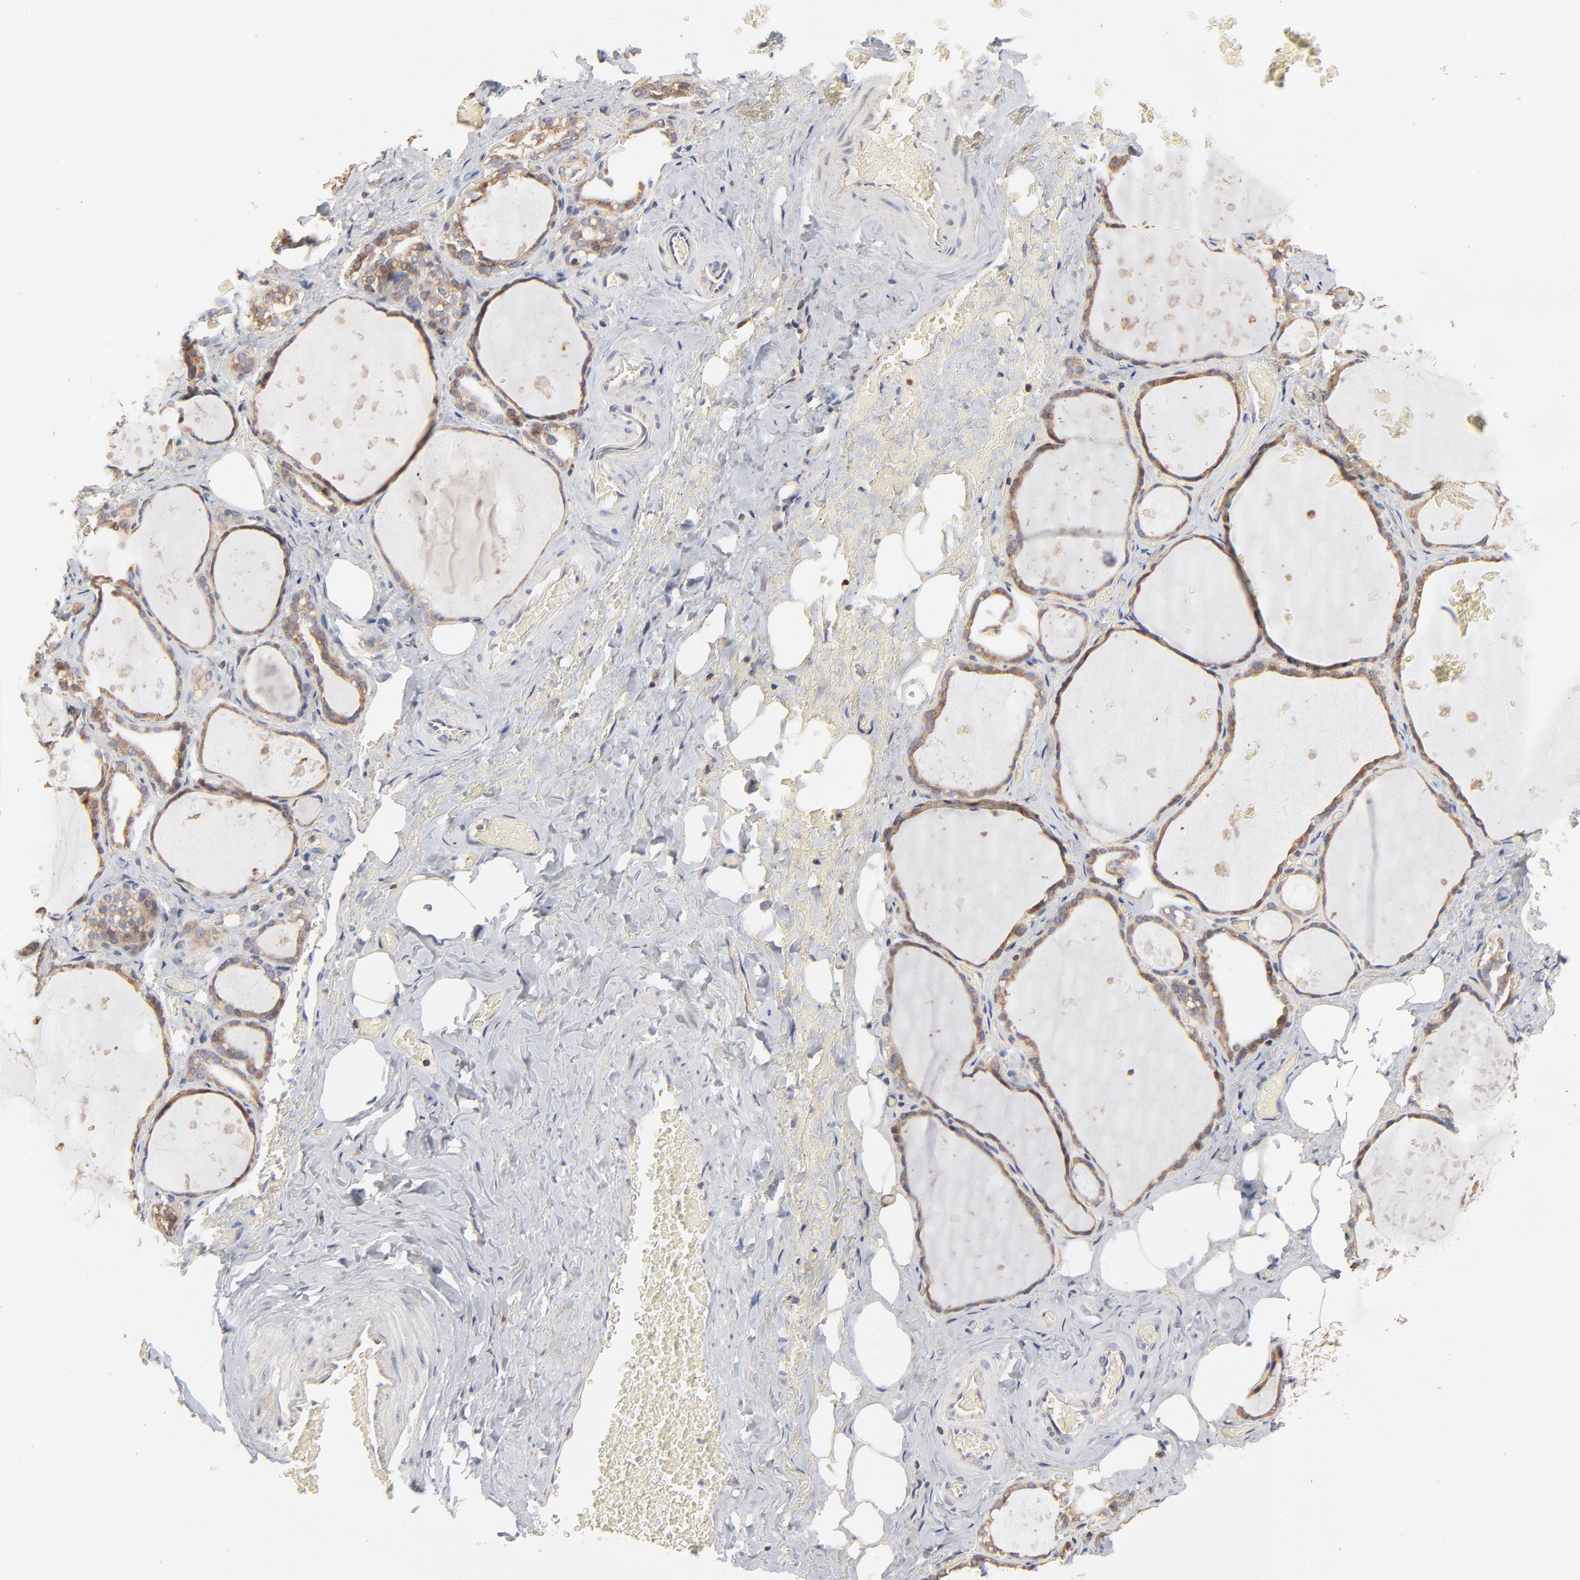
{"staining": {"intensity": "moderate", "quantity": ">75%", "location": "cytoplasmic/membranous"}, "tissue": "thyroid gland", "cell_type": "Glandular cells", "image_type": "normal", "snomed": [{"axis": "morphology", "description": "Normal tissue, NOS"}, {"axis": "topography", "description": "Thyroid gland"}], "caption": "Immunohistochemical staining of unremarkable thyroid gland demonstrates moderate cytoplasmic/membranous protein staining in approximately >75% of glandular cells.", "gene": "RNF213", "patient": {"sex": "male", "age": 61}}